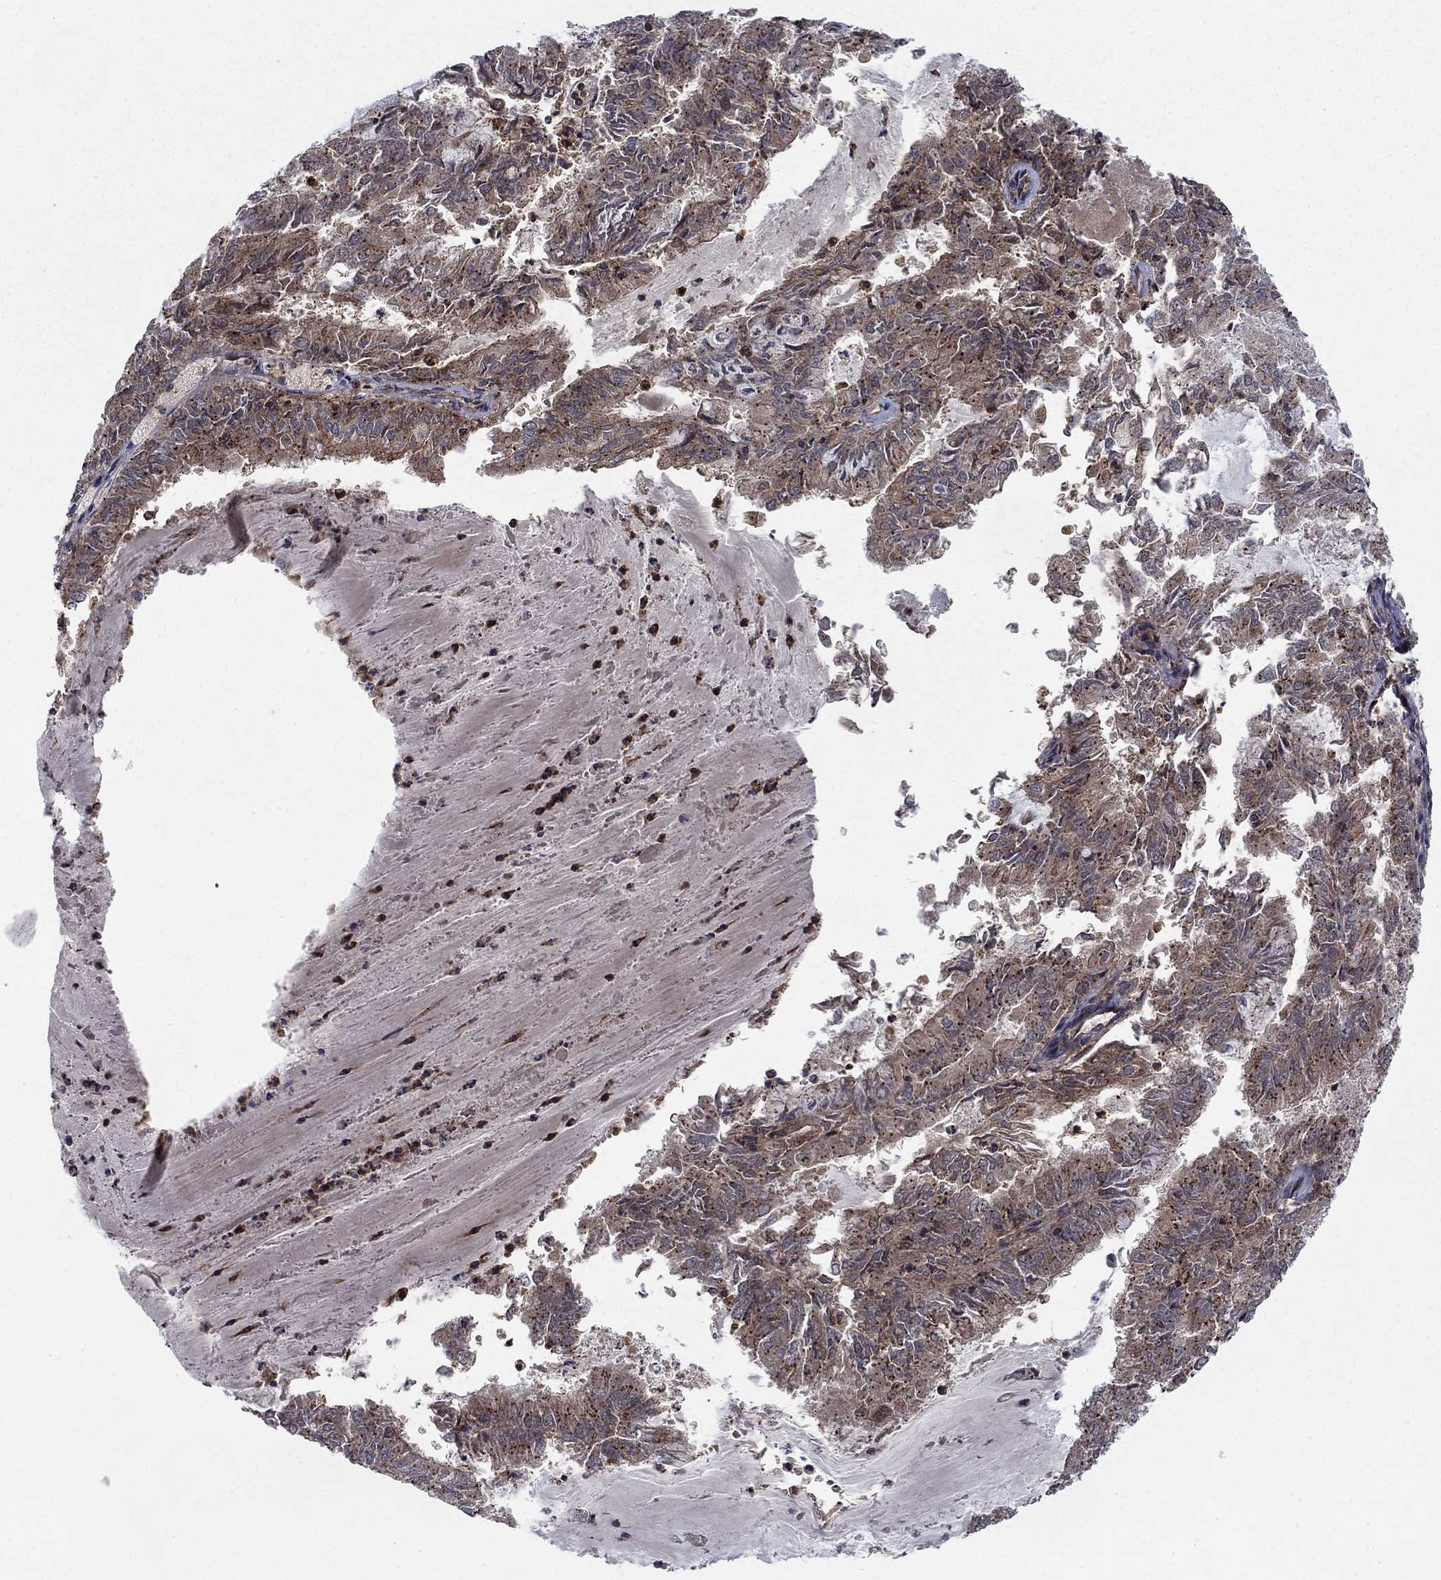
{"staining": {"intensity": "moderate", "quantity": "25%-75%", "location": "cytoplasmic/membranous"}, "tissue": "endometrial cancer", "cell_type": "Tumor cells", "image_type": "cancer", "snomed": [{"axis": "morphology", "description": "Adenocarcinoma, NOS"}, {"axis": "topography", "description": "Endometrium"}], "caption": "Tumor cells display moderate cytoplasmic/membranous expression in about 25%-75% of cells in endometrial adenocarcinoma.", "gene": "IFI35", "patient": {"sex": "female", "age": 57}}